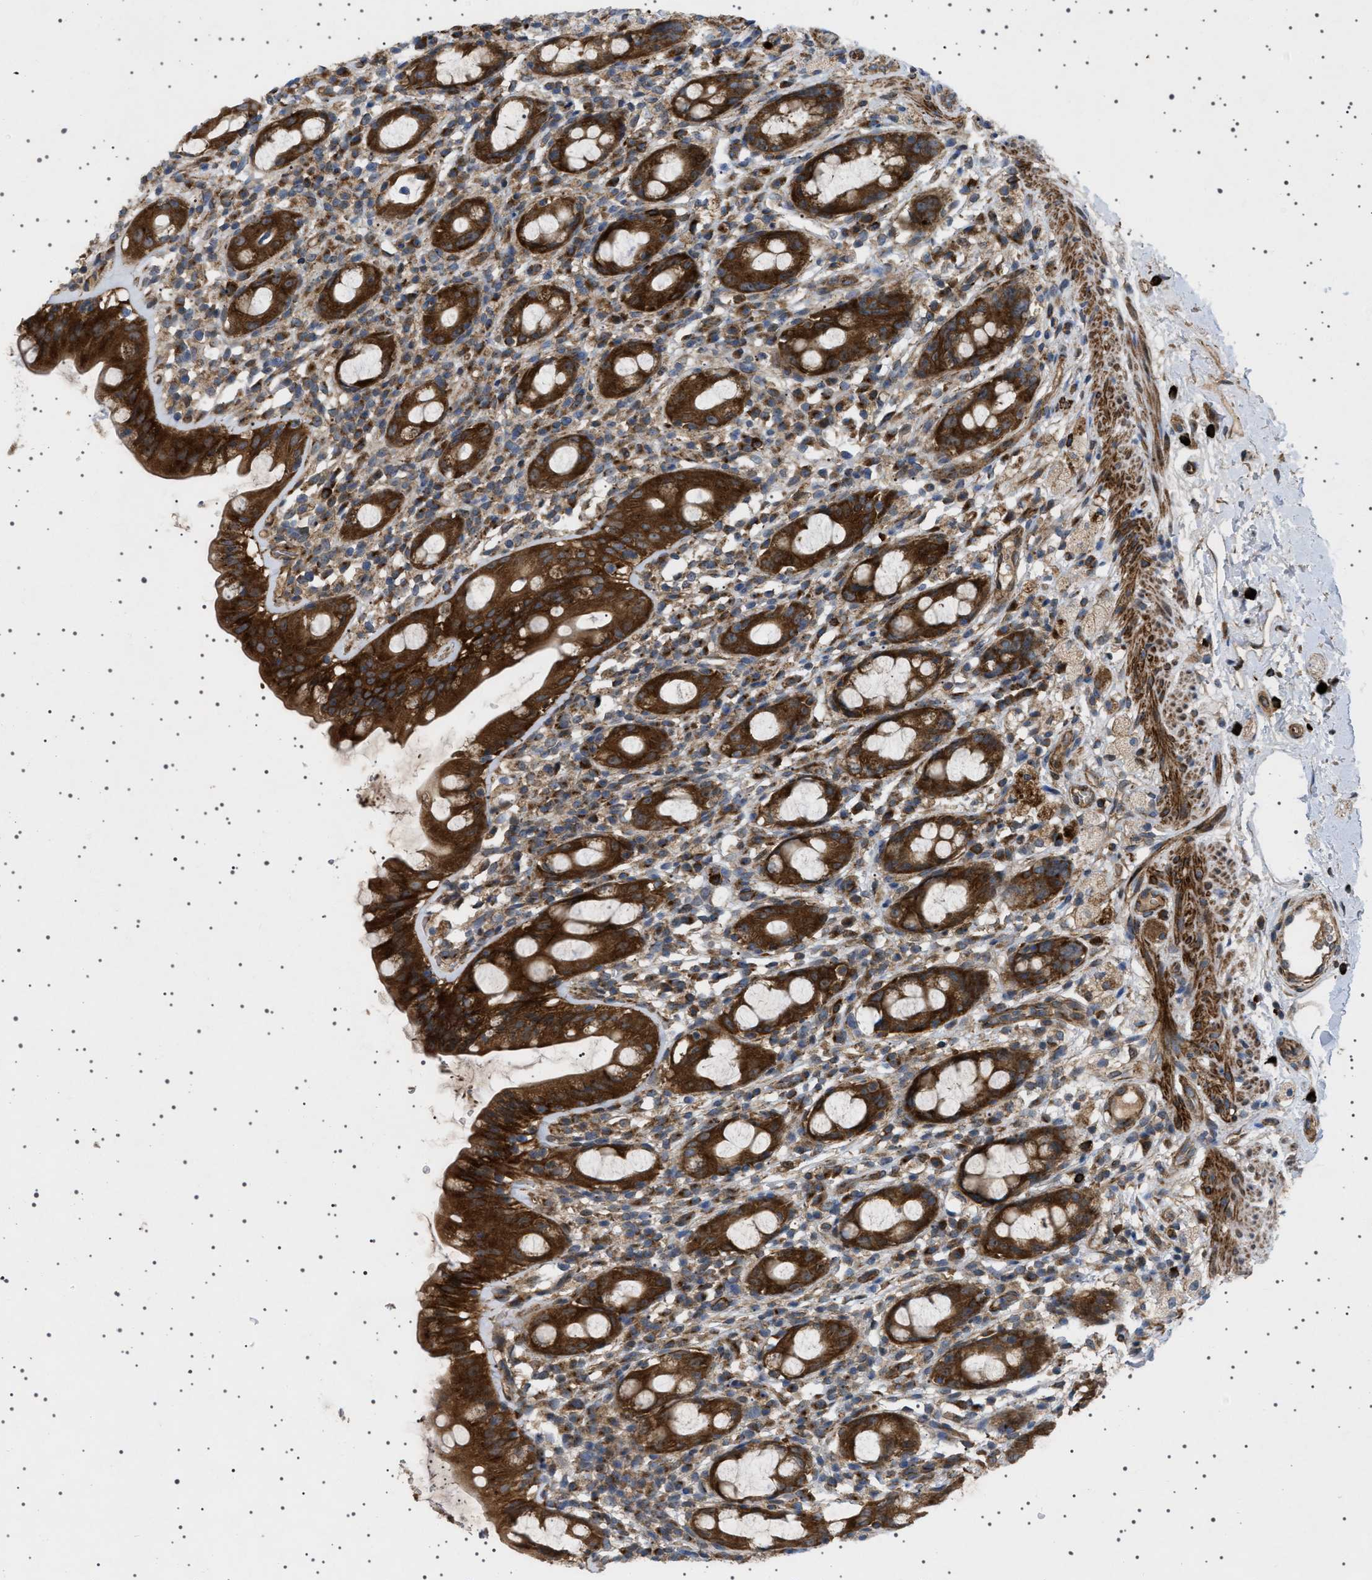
{"staining": {"intensity": "strong", "quantity": ">75%", "location": "cytoplasmic/membranous"}, "tissue": "rectum", "cell_type": "Glandular cells", "image_type": "normal", "snomed": [{"axis": "morphology", "description": "Normal tissue, NOS"}, {"axis": "topography", "description": "Rectum"}], "caption": "IHC histopathology image of normal human rectum stained for a protein (brown), which exhibits high levels of strong cytoplasmic/membranous positivity in approximately >75% of glandular cells.", "gene": "CCDC186", "patient": {"sex": "male", "age": 44}}